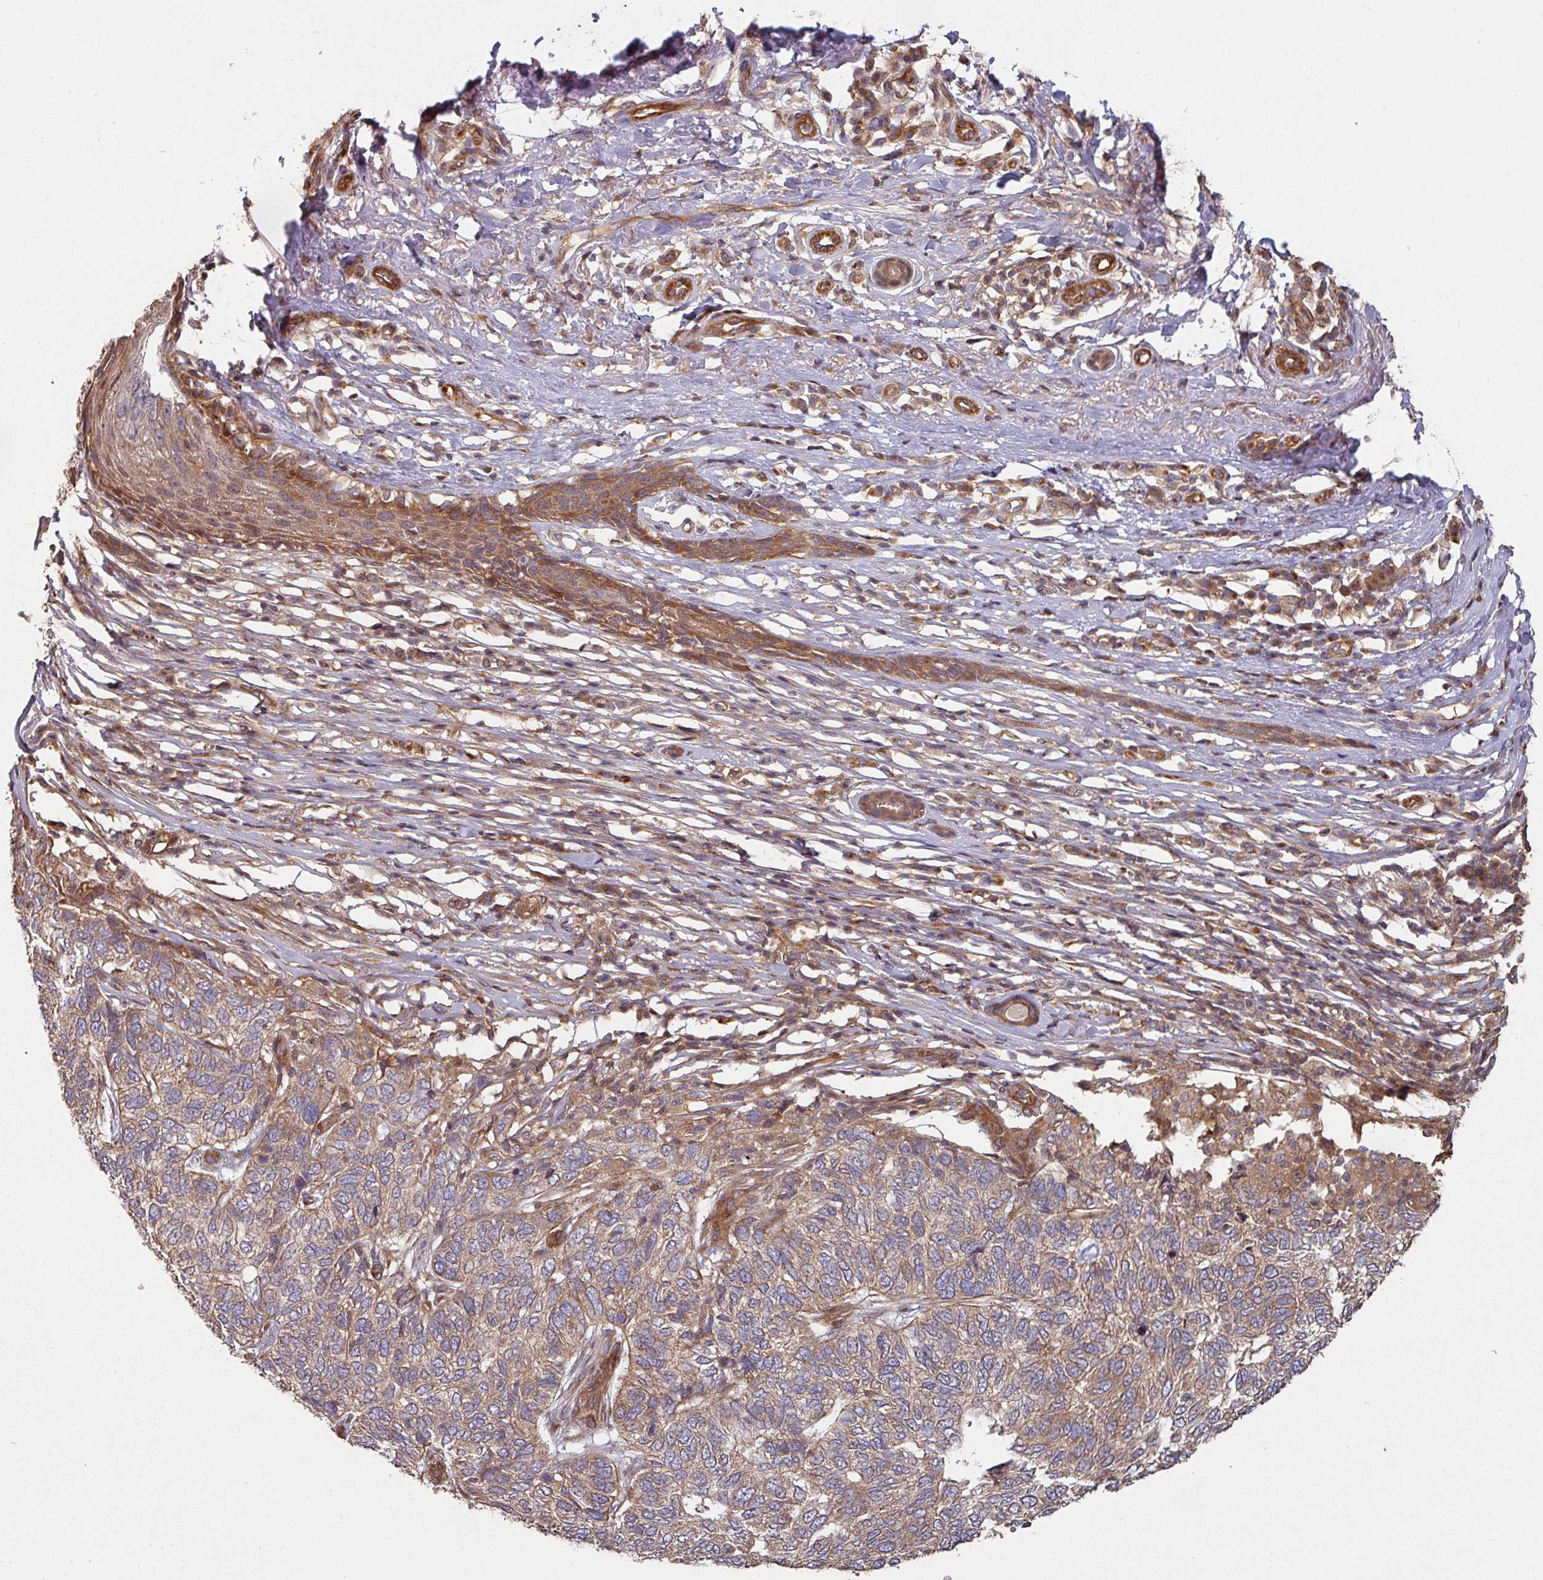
{"staining": {"intensity": "moderate", "quantity": "25%-75%", "location": "cytoplasmic/membranous"}, "tissue": "skin cancer", "cell_type": "Tumor cells", "image_type": "cancer", "snomed": [{"axis": "morphology", "description": "Basal cell carcinoma"}, {"axis": "topography", "description": "Skin"}], "caption": "A micrograph of basal cell carcinoma (skin) stained for a protein demonstrates moderate cytoplasmic/membranous brown staining in tumor cells.", "gene": "SIK1", "patient": {"sex": "female", "age": 65}}